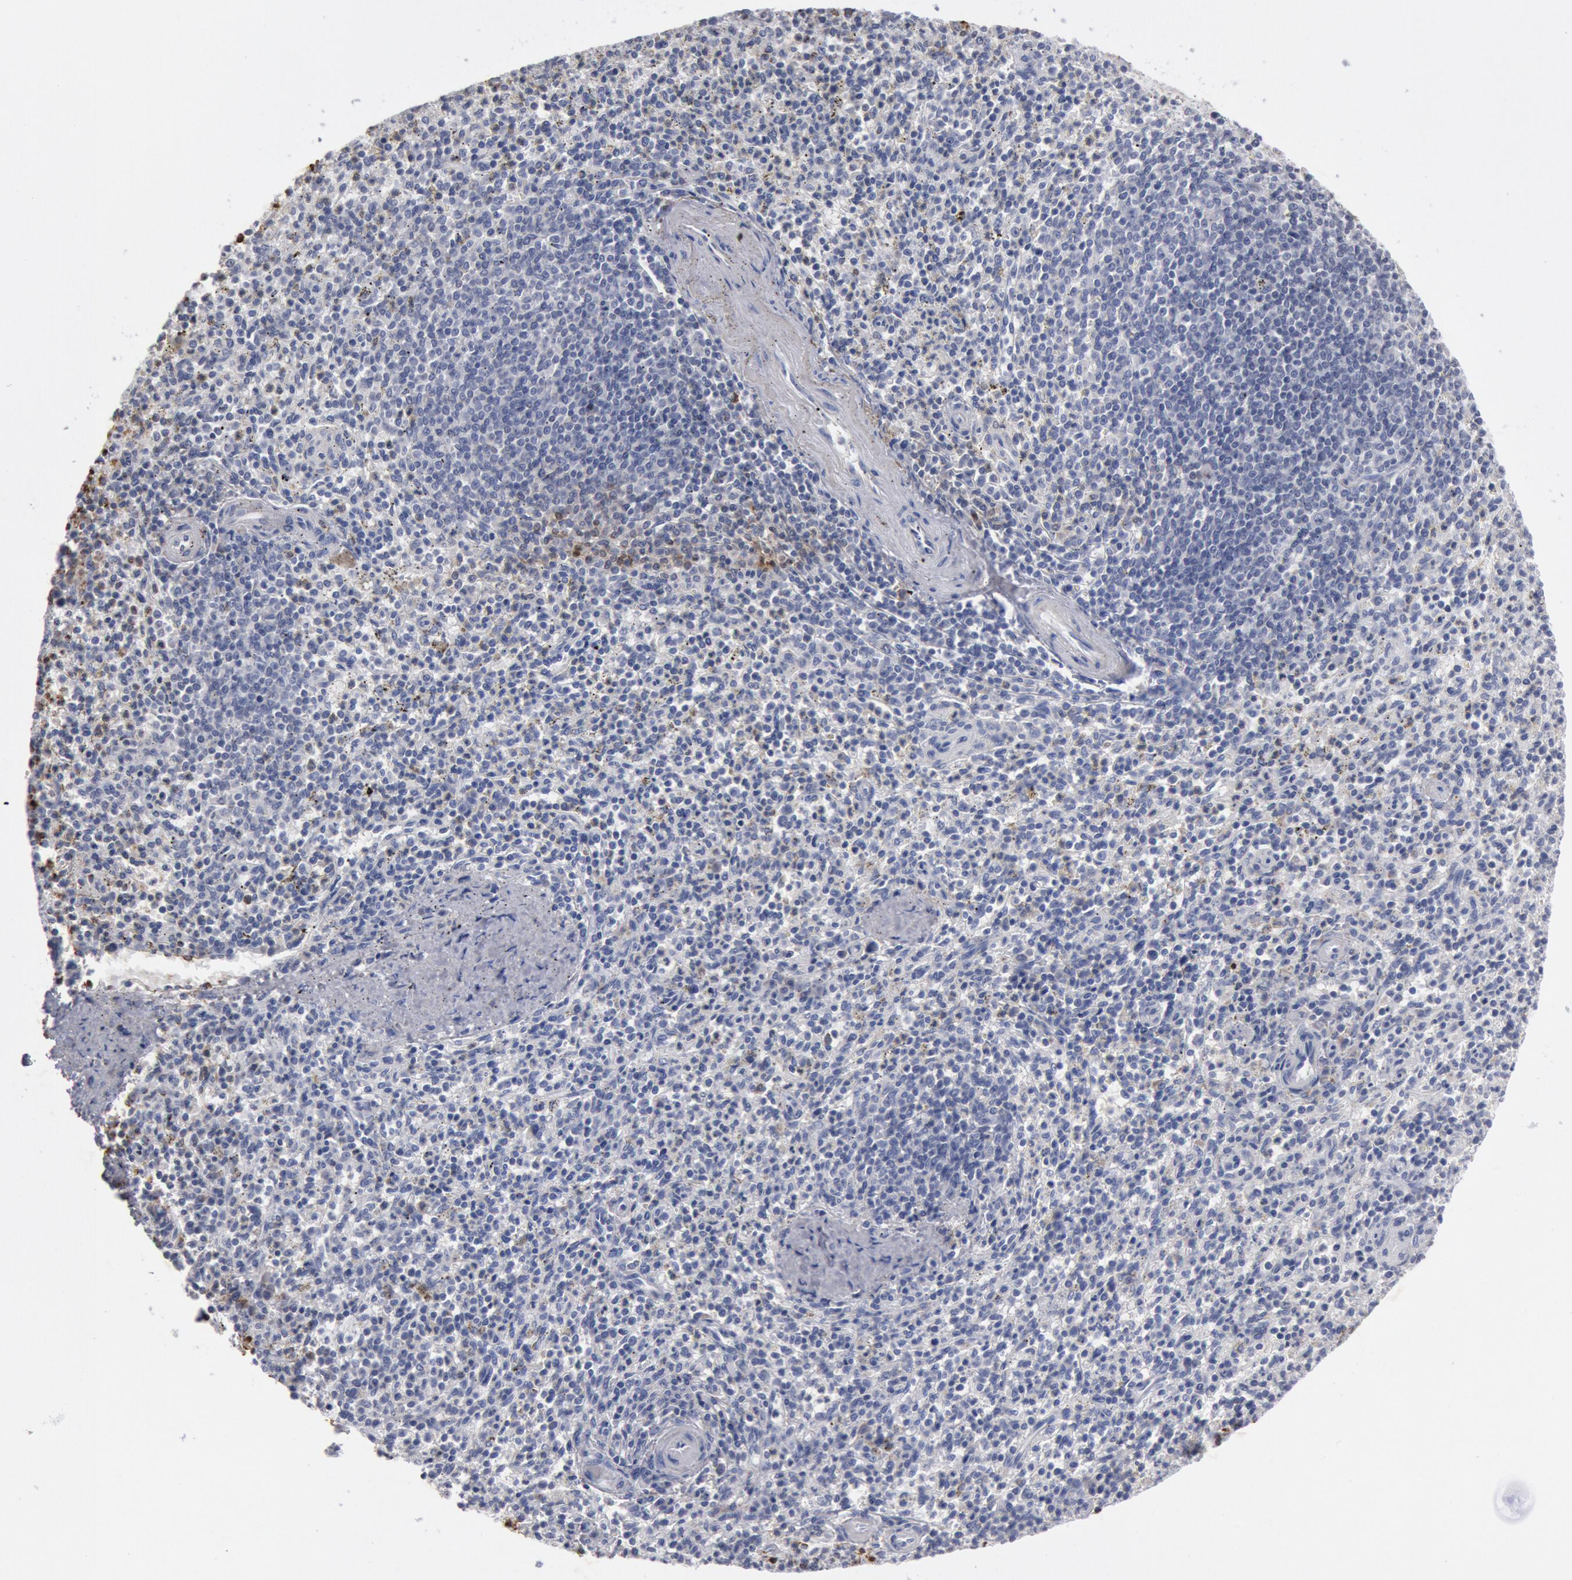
{"staining": {"intensity": "negative", "quantity": "none", "location": "none"}, "tissue": "spleen", "cell_type": "Cells in red pulp", "image_type": "normal", "snomed": [{"axis": "morphology", "description": "Normal tissue, NOS"}, {"axis": "topography", "description": "Spleen"}], "caption": "There is no significant positivity in cells in red pulp of spleen. (Brightfield microscopy of DAB immunohistochemistry at high magnification).", "gene": "FOXA2", "patient": {"sex": "male", "age": 72}}